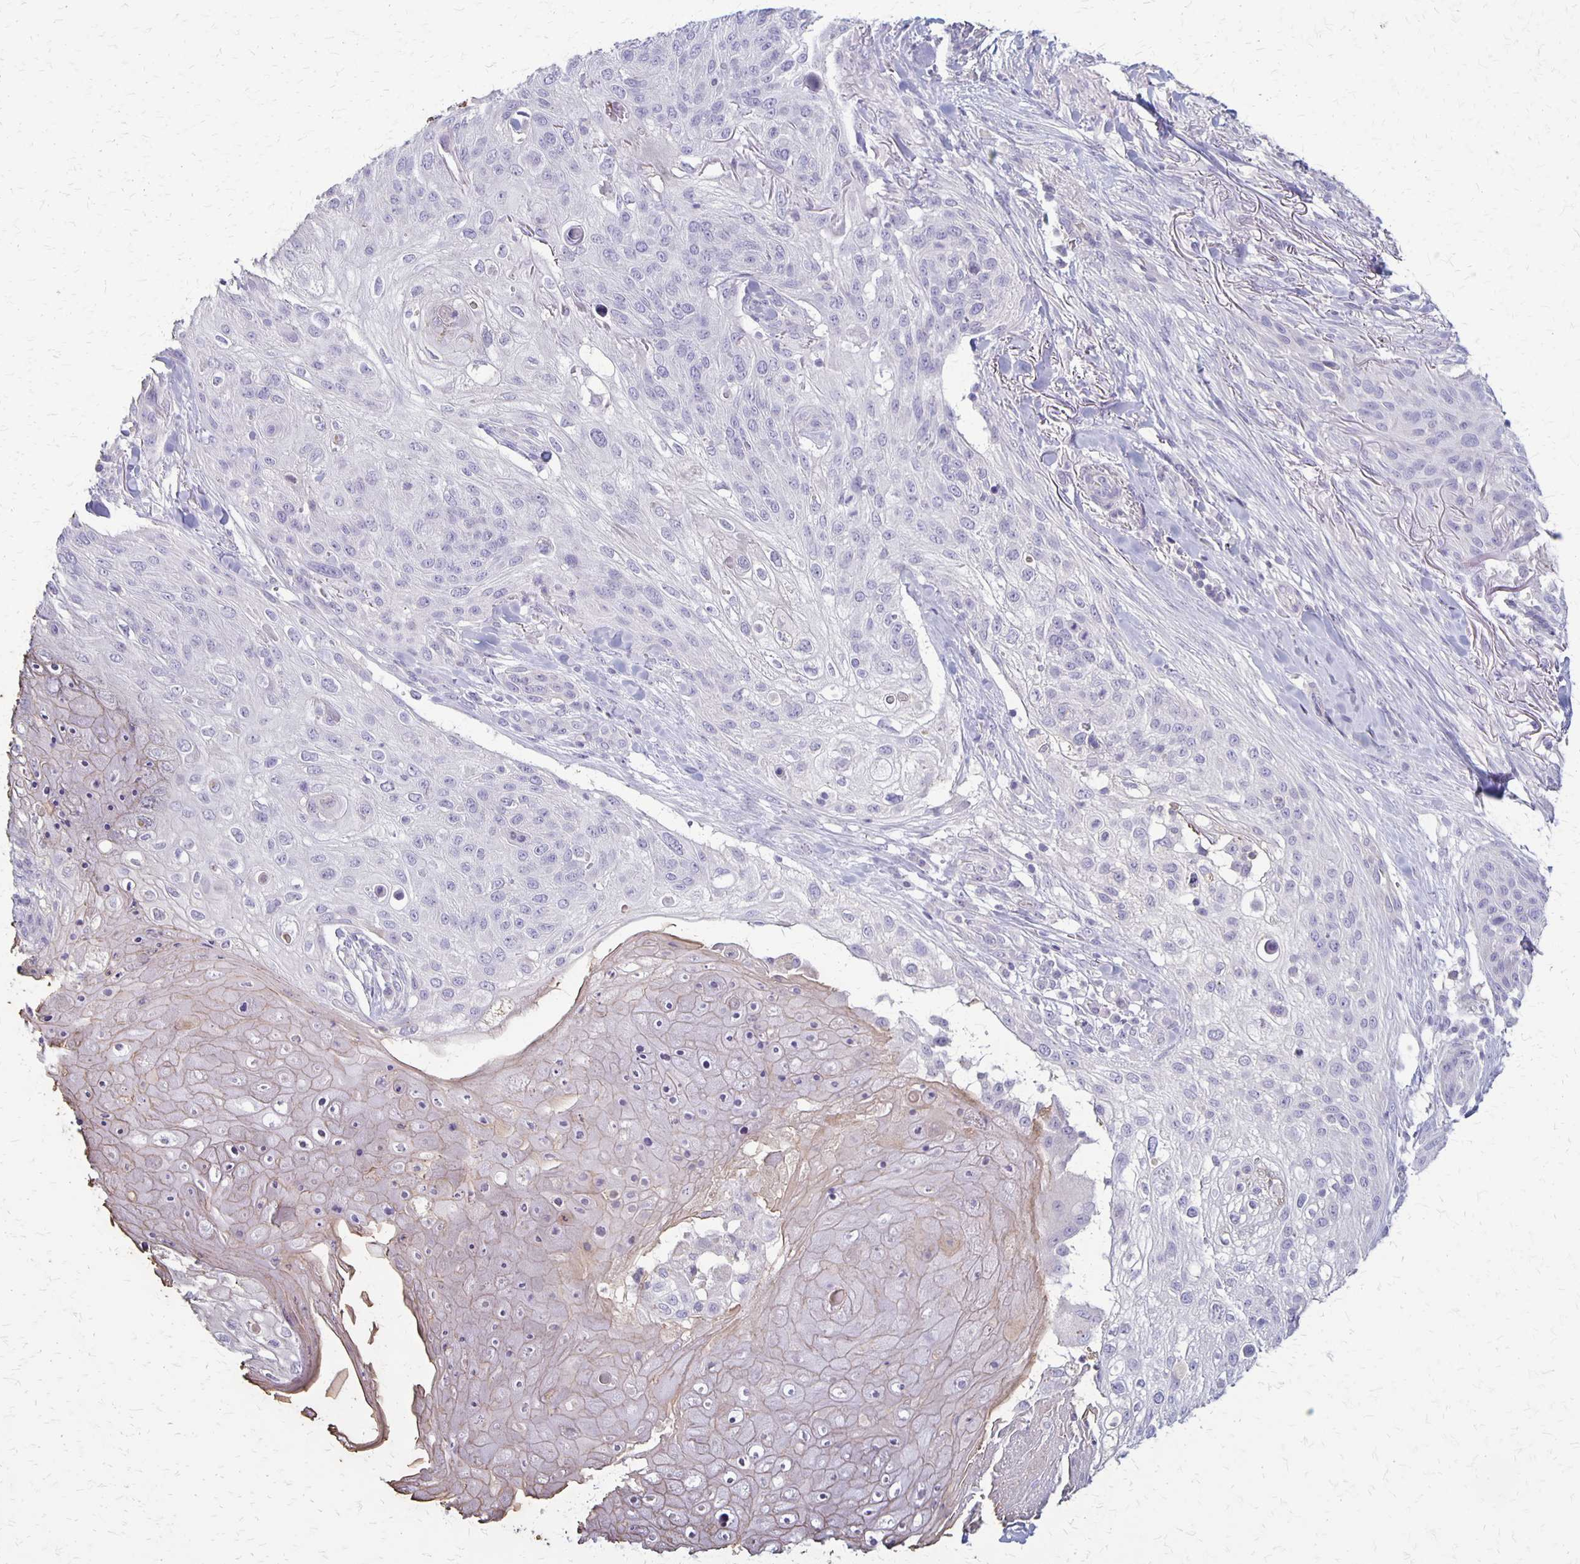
{"staining": {"intensity": "negative", "quantity": "none", "location": "none"}, "tissue": "skin cancer", "cell_type": "Tumor cells", "image_type": "cancer", "snomed": [{"axis": "morphology", "description": "Squamous cell carcinoma, NOS"}, {"axis": "topography", "description": "Skin"}], "caption": "Immunohistochemistry (IHC) histopathology image of neoplastic tissue: human skin squamous cell carcinoma stained with DAB shows no significant protein positivity in tumor cells. (DAB (3,3'-diaminobenzidine) IHC visualized using brightfield microscopy, high magnification).", "gene": "SEPTIN5", "patient": {"sex": "female", "age": 87}}